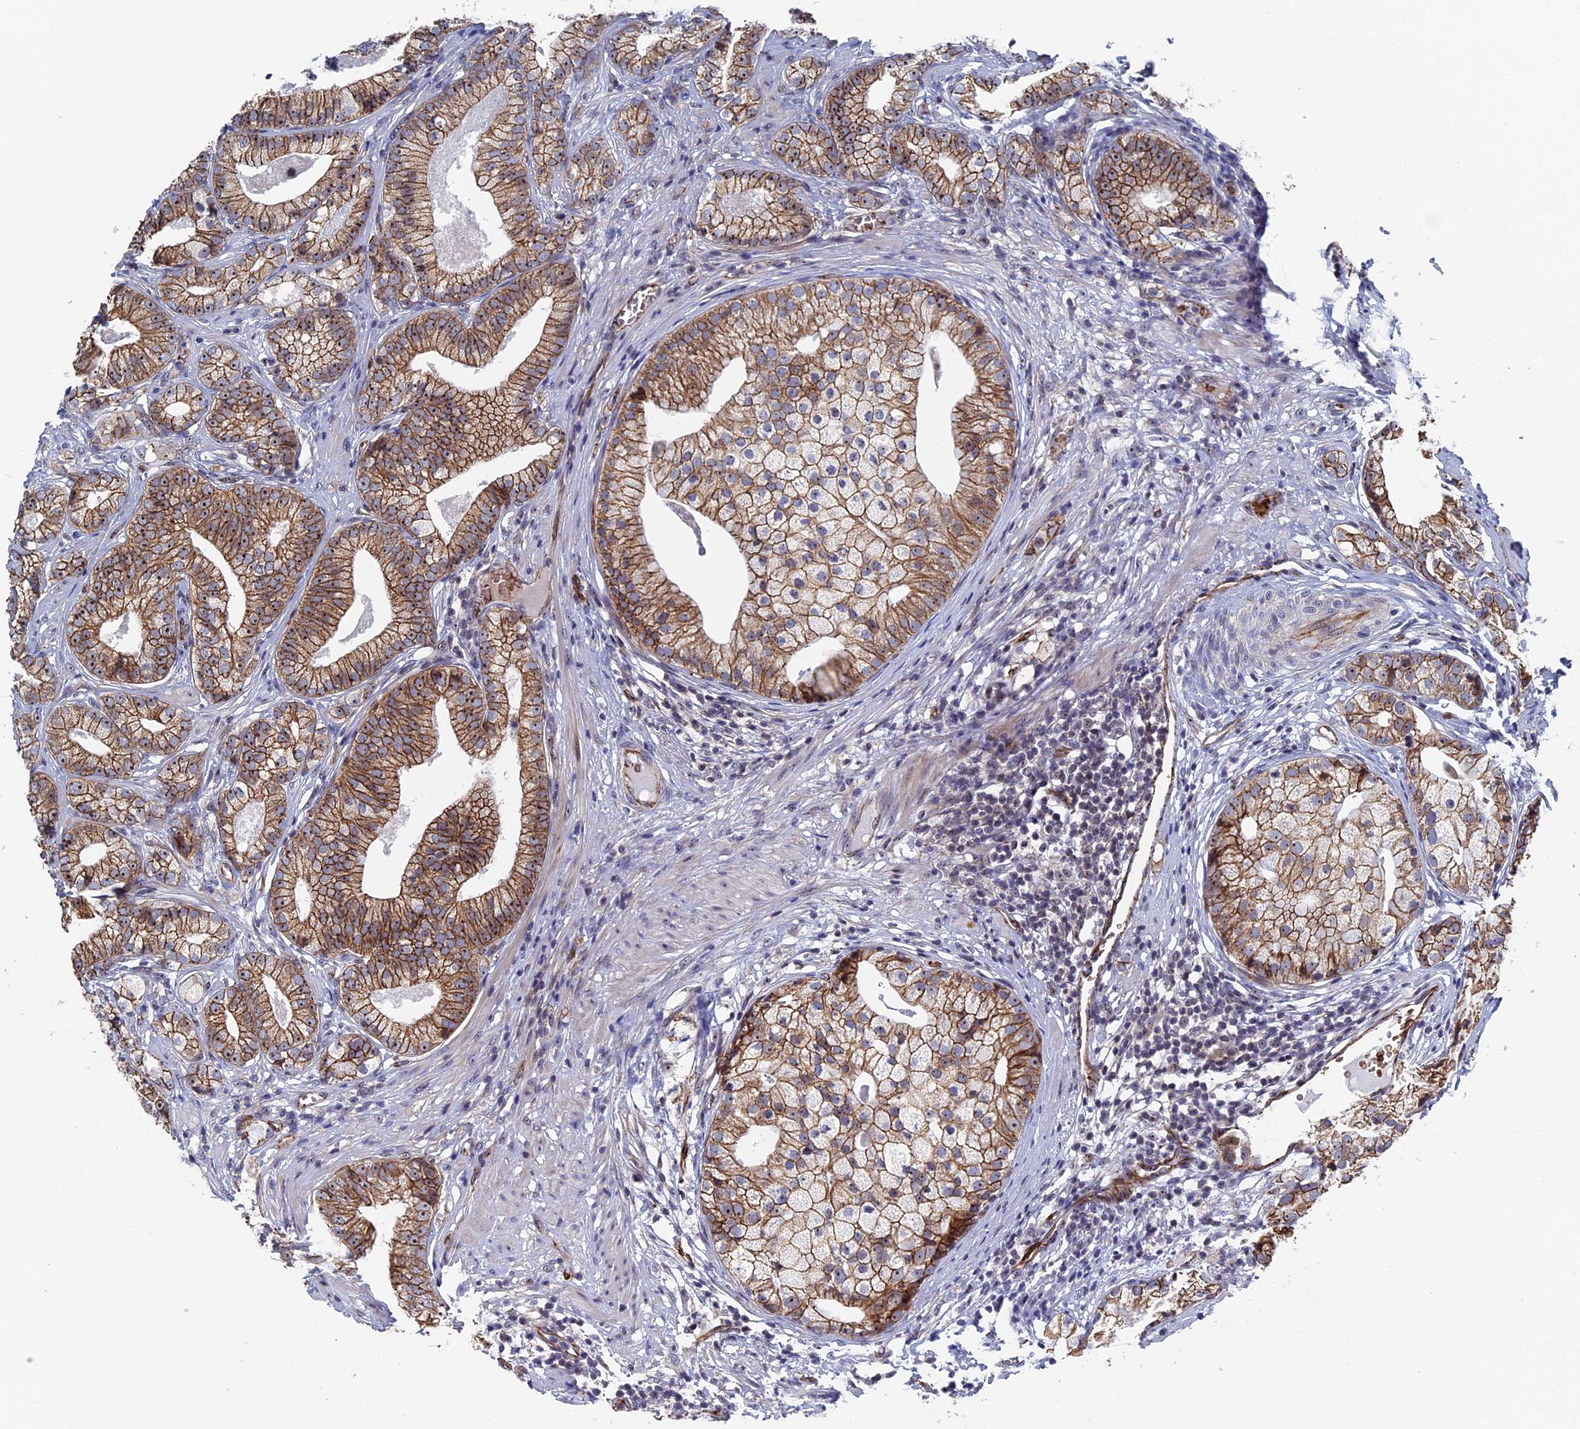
{"staining": {"intensity": "moderate", "quantity": ">75%", "location": "cytoplasmic/membranous,nuclear"}, "tissue": "prostate cancer", "cell_type": "Tumor cells", "image_type": "cancer", "snomed": [{"axis": "morphology", "description": "Adenocarcinoma, High grade"}, {"axis": "topography", "description": "Prostate"}], "caption": "Prostate cancer (adenocarcinoma (high-grade)) stained with a protein marker reveals moderate staining in tumor cells.", "gene": "EXOSC9", "patient": {"sex": "male", "age": 69}}